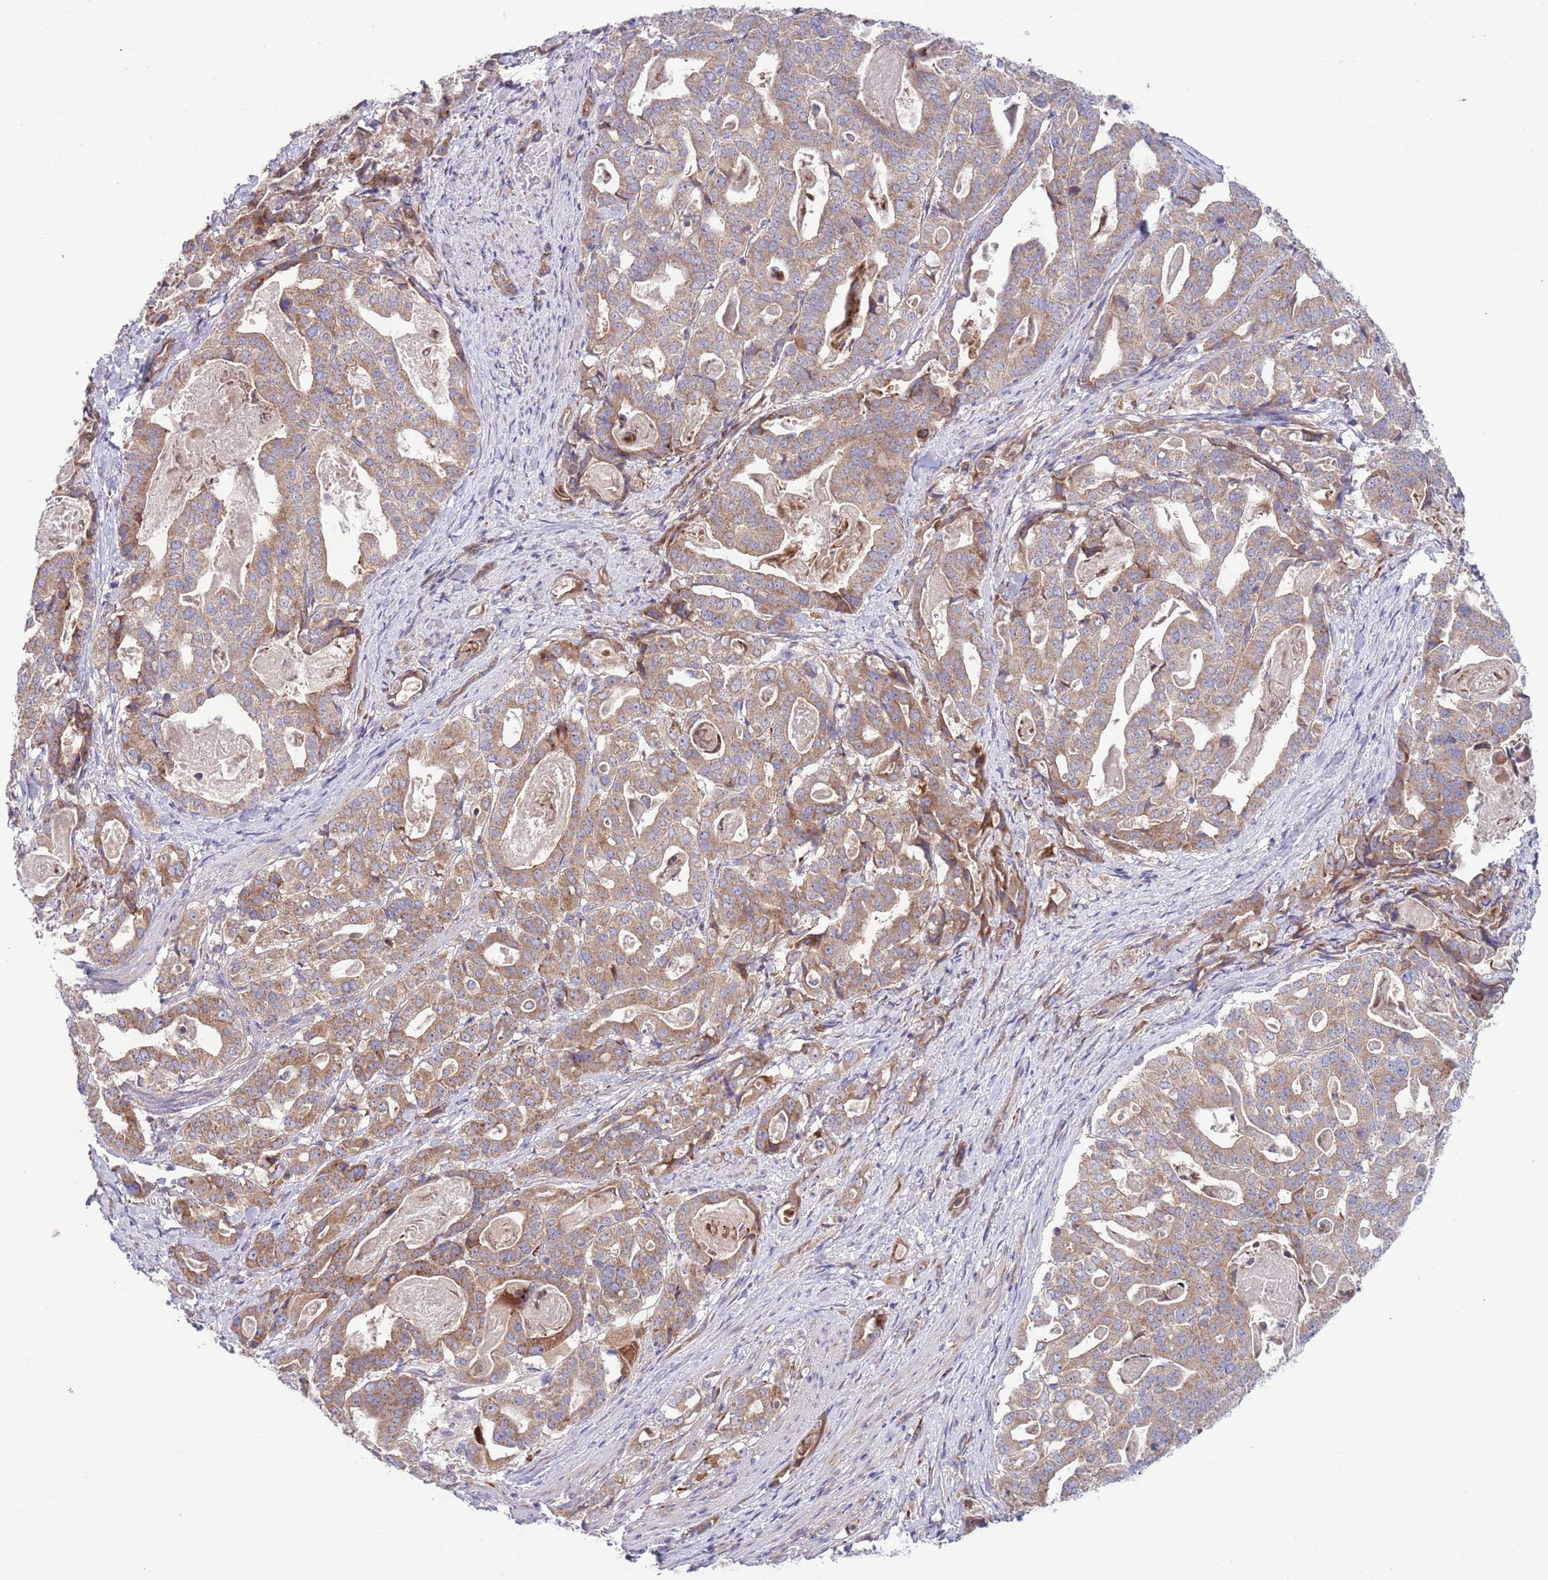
{"staining": {"intensity": "moderate", "quantity": ">75%", "location": "cytoplasmic/membranous"}, "tissue": "stomach cancer", "cell_type": "Tumor cells", "image_type": "cancer", "snomed": [{"axis": "morphology", "description": "Adenocarcinoma, NOS"}, {"axis": "topography", "description": "Stomach"}], "caption": "The micrograph reveals immunohistochemical staining of stomach adenocarcinoma. There is moderate cytoplasmic/membranous expression is present in about >75% of tumor cells.", "gene": "TOMM5", "patient": {"sex": "male", "age": 48}}